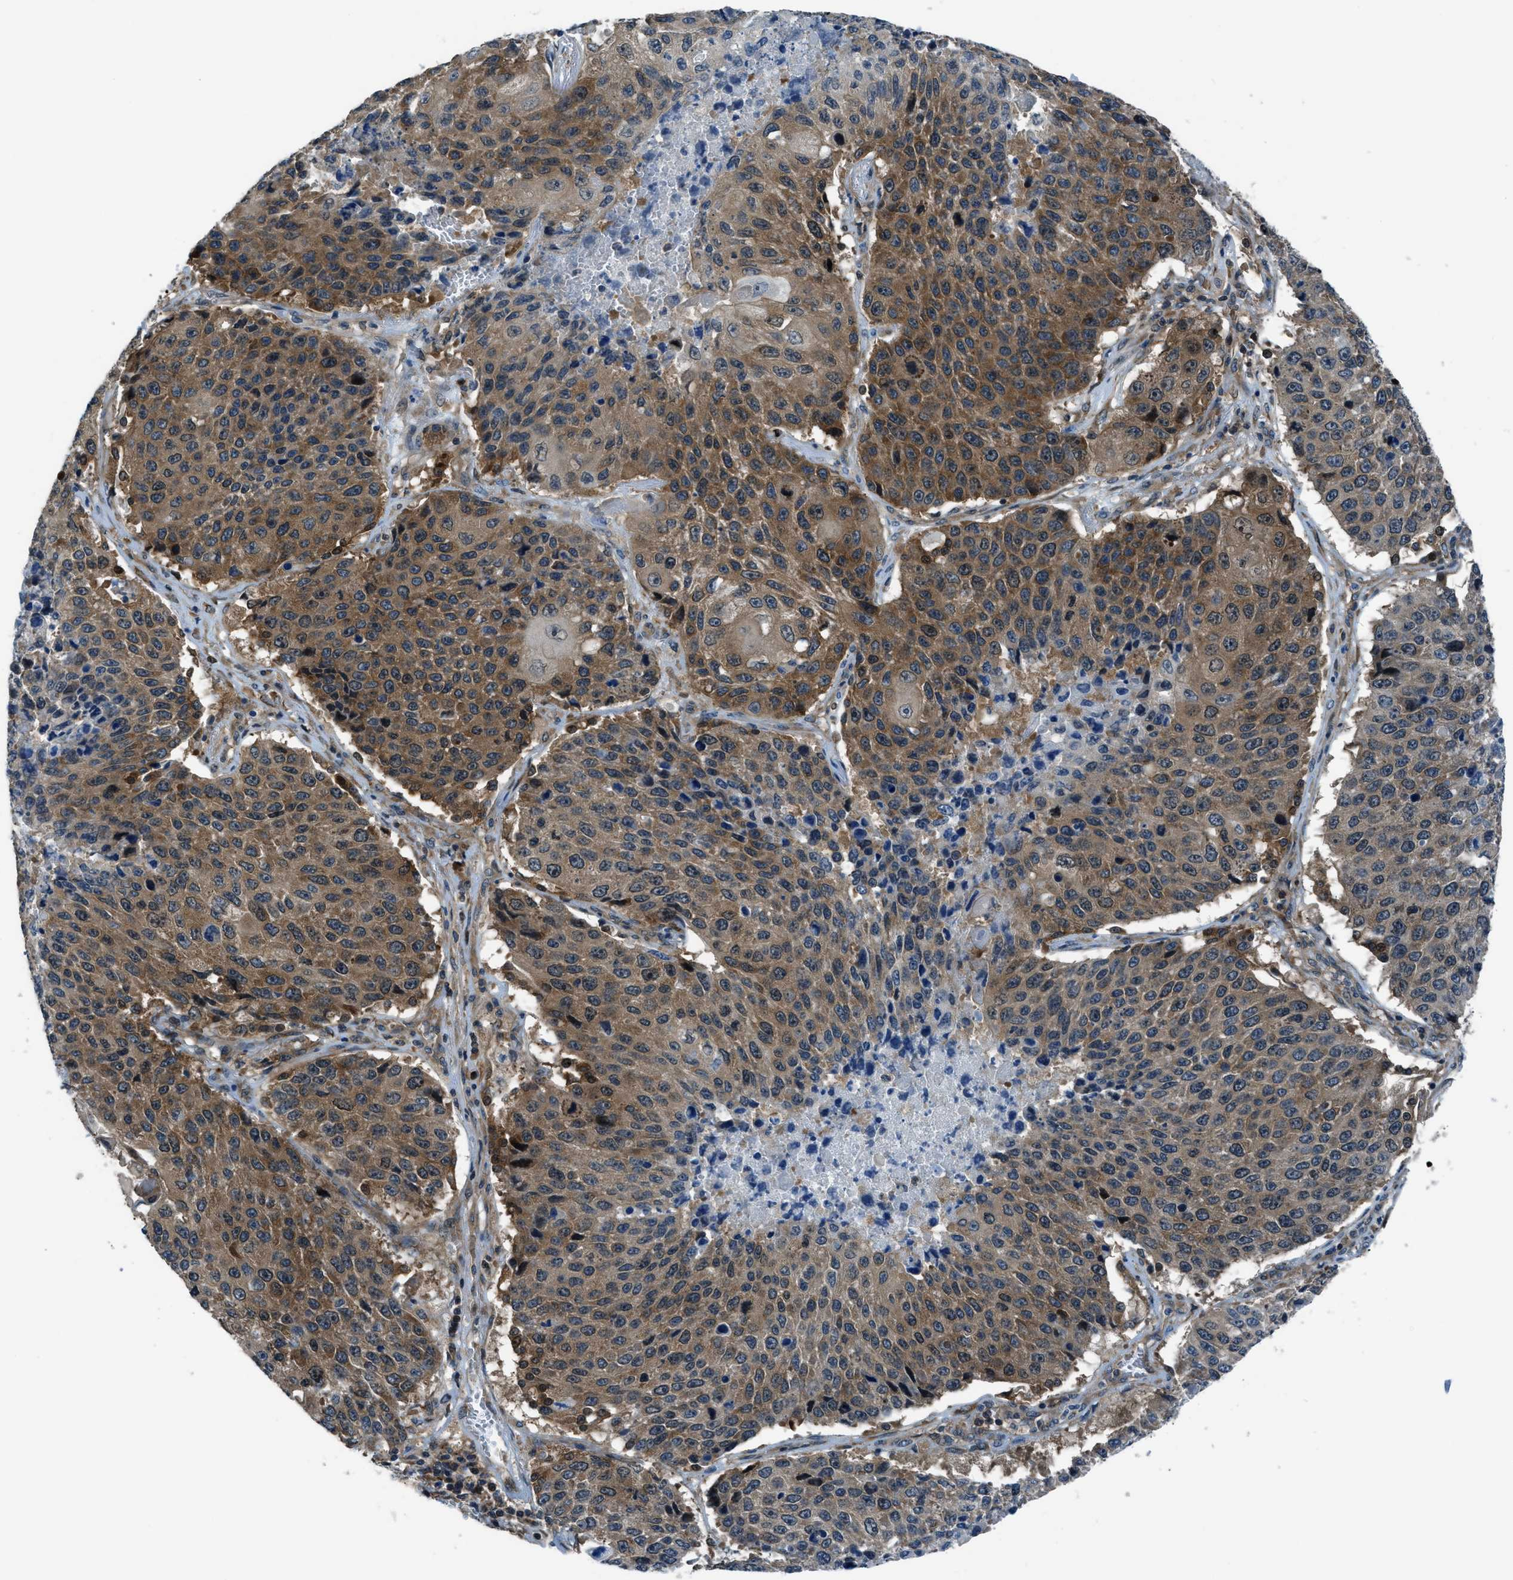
{"staining": {"intensity": "moderate", "quantity": ">75%", "location": "cytoplasmic/membranous"}, "tissue": "lung cancer", "cell_type": "Tumor cells", "image_type": "cancer", "snomed": [{"axis": "morphology", "description": "Squamous cell carcinoma, NOS"}, {"axis": "topography", "description": "Lung"}], "caption": "Immunohistochemical staining of lung cancer exhibits medium levels of moderate cytoplasmic/membranous protein staining in about >75% of tumor cells.", "gene": "ARFGAP2", "patient": {"sex": "male", "age": 61}}